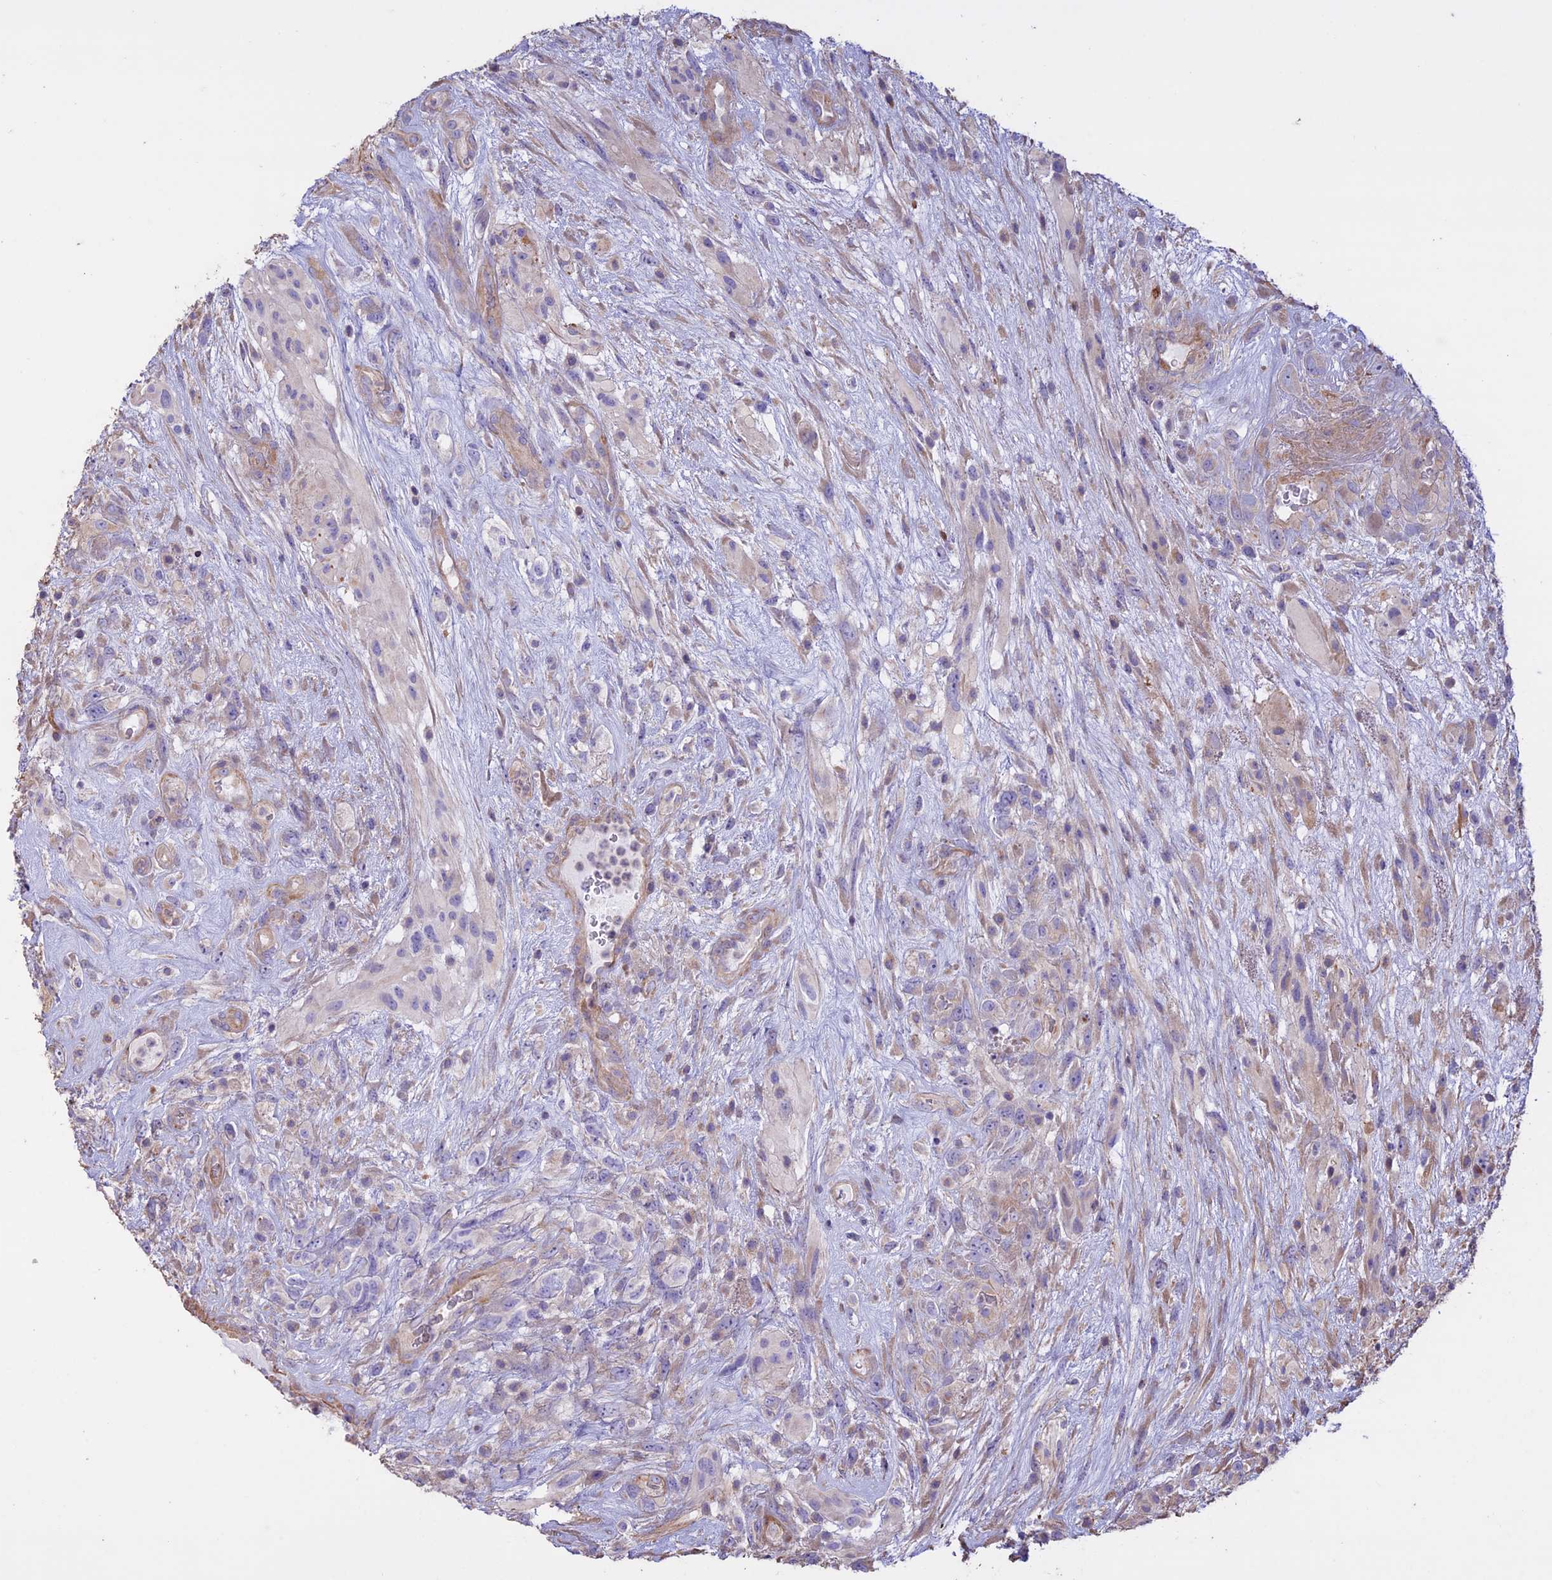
{"staining": {"intensity": "negative", "quantity": "none", "location": "none"}, "tissue": "glioma", "cell_type": "Tumor cells", "image_type": "cancer", "snomed": [{"axis": "morphology", "description": "Glioma, malignant, High grade"}, {"axis": "topography", "description": "Brain"}], "caption": "Tumor cells show no significant protein positivity in glioma.", "gene": "CCDC148", "patient": {"sex": "male", "age": 61}}